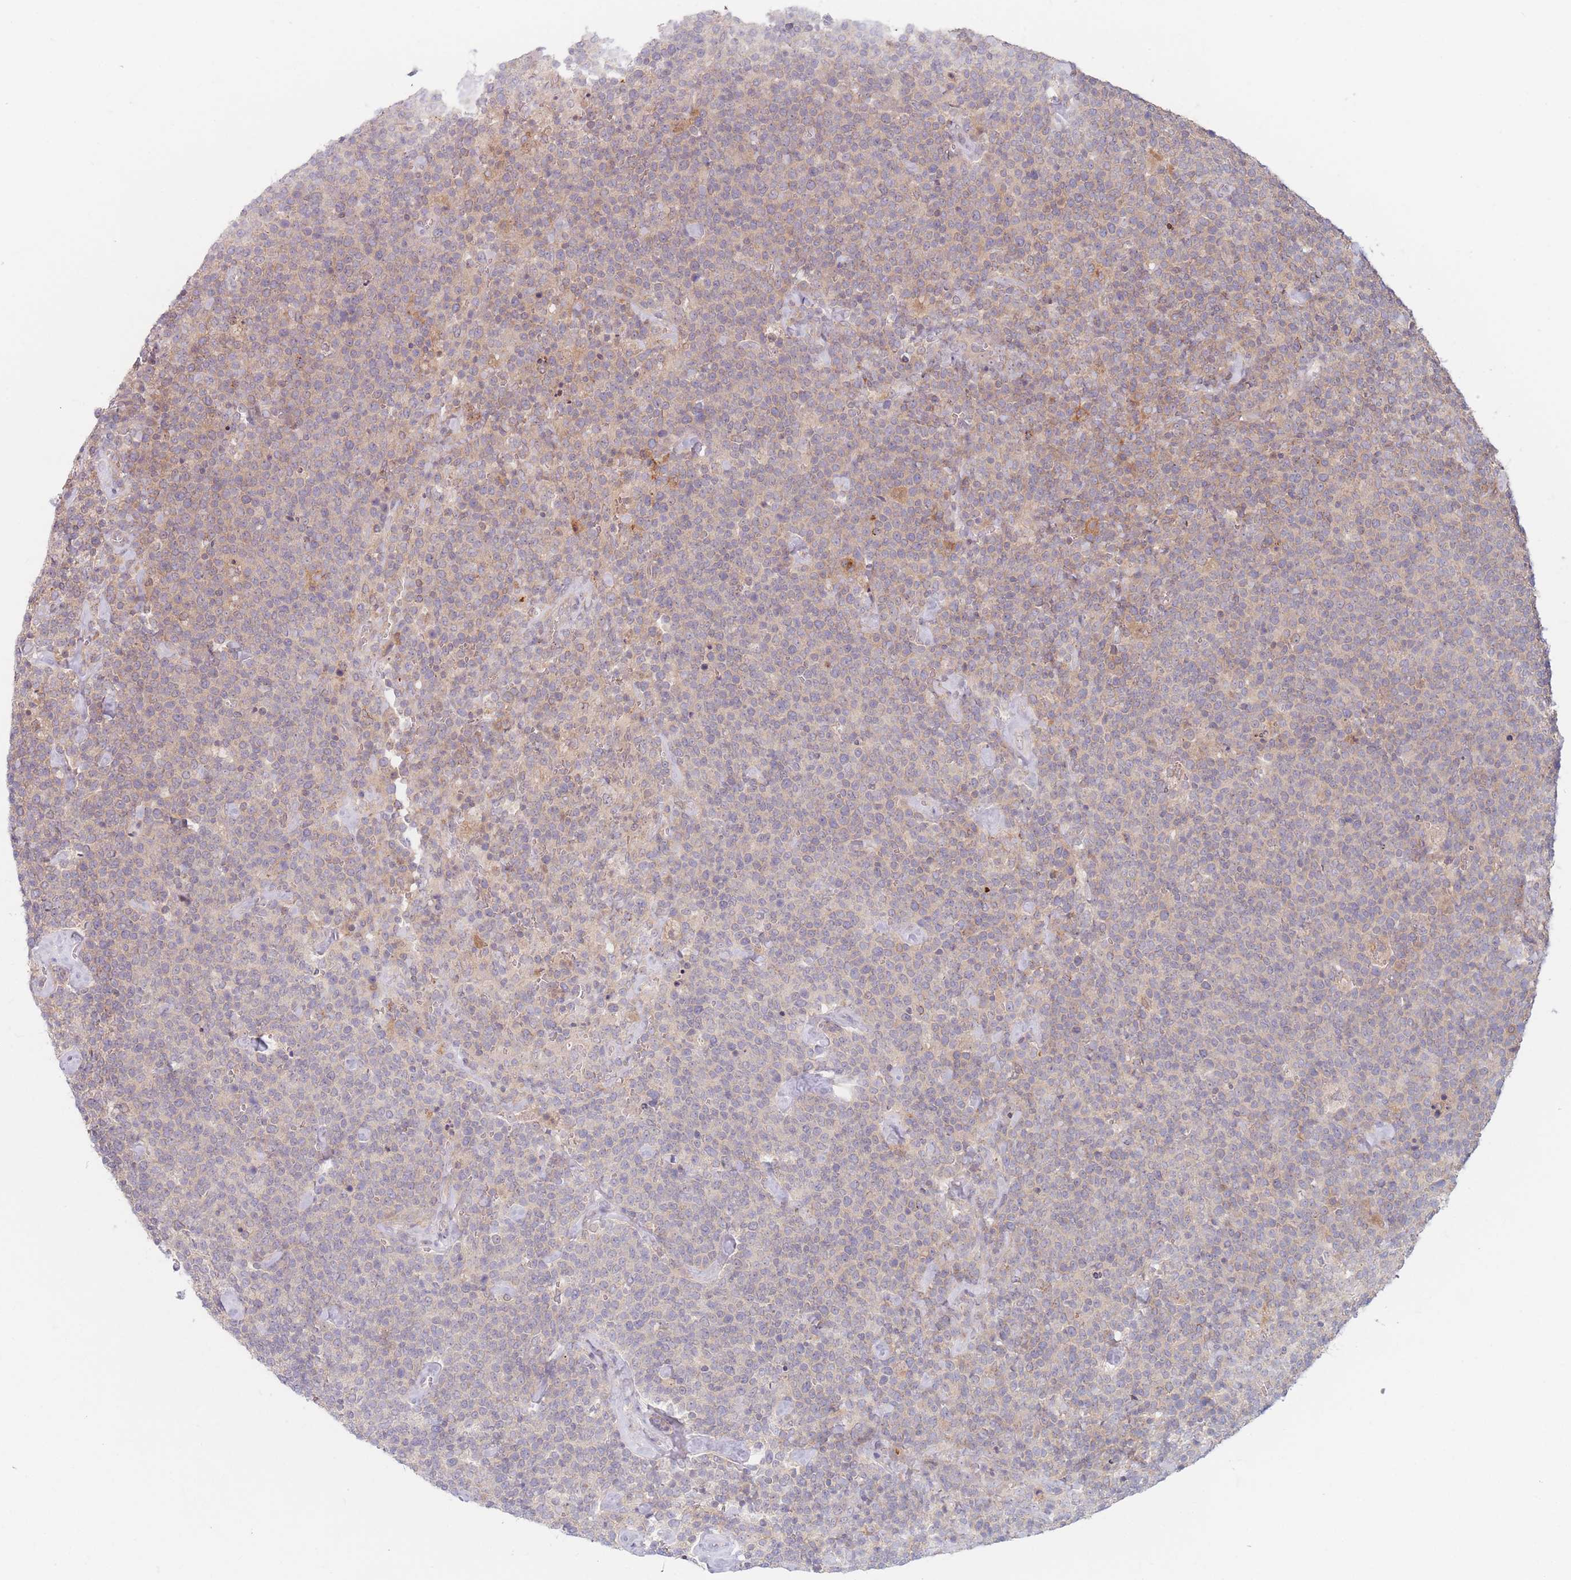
{"staining": {"intensity": "weak", "quantity": "<25%", "location": "cytoplasmic/membranous"}, "tissue": "lymphoma", "cell_type": "Tumor cells", "image_type": "cancer", "snomed": [{"axis": "morphology", "description": "Malignant lymphoma, non-Hodgkin's type, High grade"}, {"axis": "topography", "description": "Lymph node"}], "caption": "DAB immunohistochemical staining of human malignant lymphoma, non-Hodgkin's type (high-grade) shows no significant staining in tumor cells. Brightfield microscopy of immunohistochemistry (IHC) stained with DAB (brown) and hematoxylin (blue), captured at high magnification.", "gene": "PPM1A", "patient": {"sex": "male", "age": 61}}